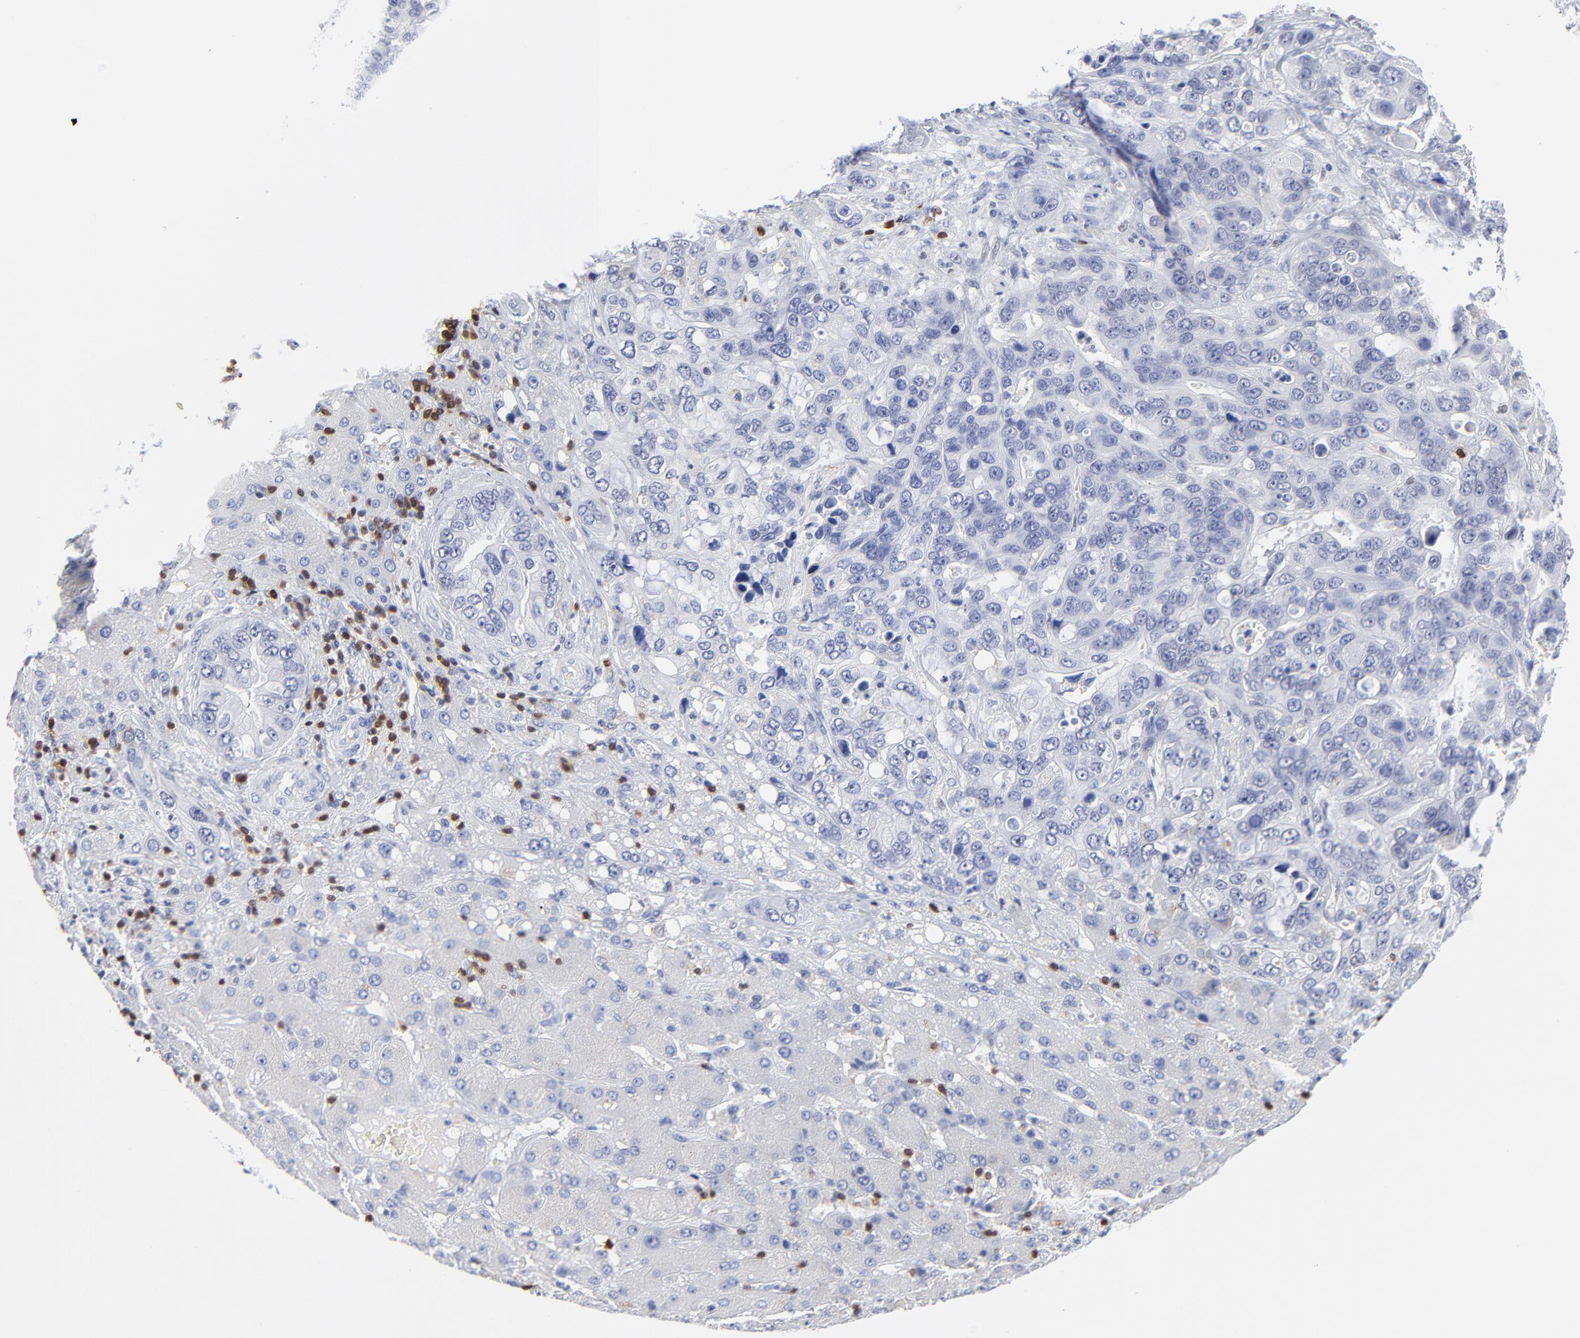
{"staining": {"intensity": "negative", "quantity": "none", "location": "none"}, "tissue": "liver cancer", "cell_type": "Tumor cells", "image_type": "cancer", "snomed": [{"axis": "morphology", "description": "Cholangiocarcinoma"}, {"axis": "topography", "description": "Liver"}], "caption": "An immunohistochemistry photomicrograph of liver cholangiocarcinoma is shown. There is no staining in tumor cells of liver cholangiocarcinoma.", "gene": "ZAP70", "patient": {"sex": "female", "age": 65}}